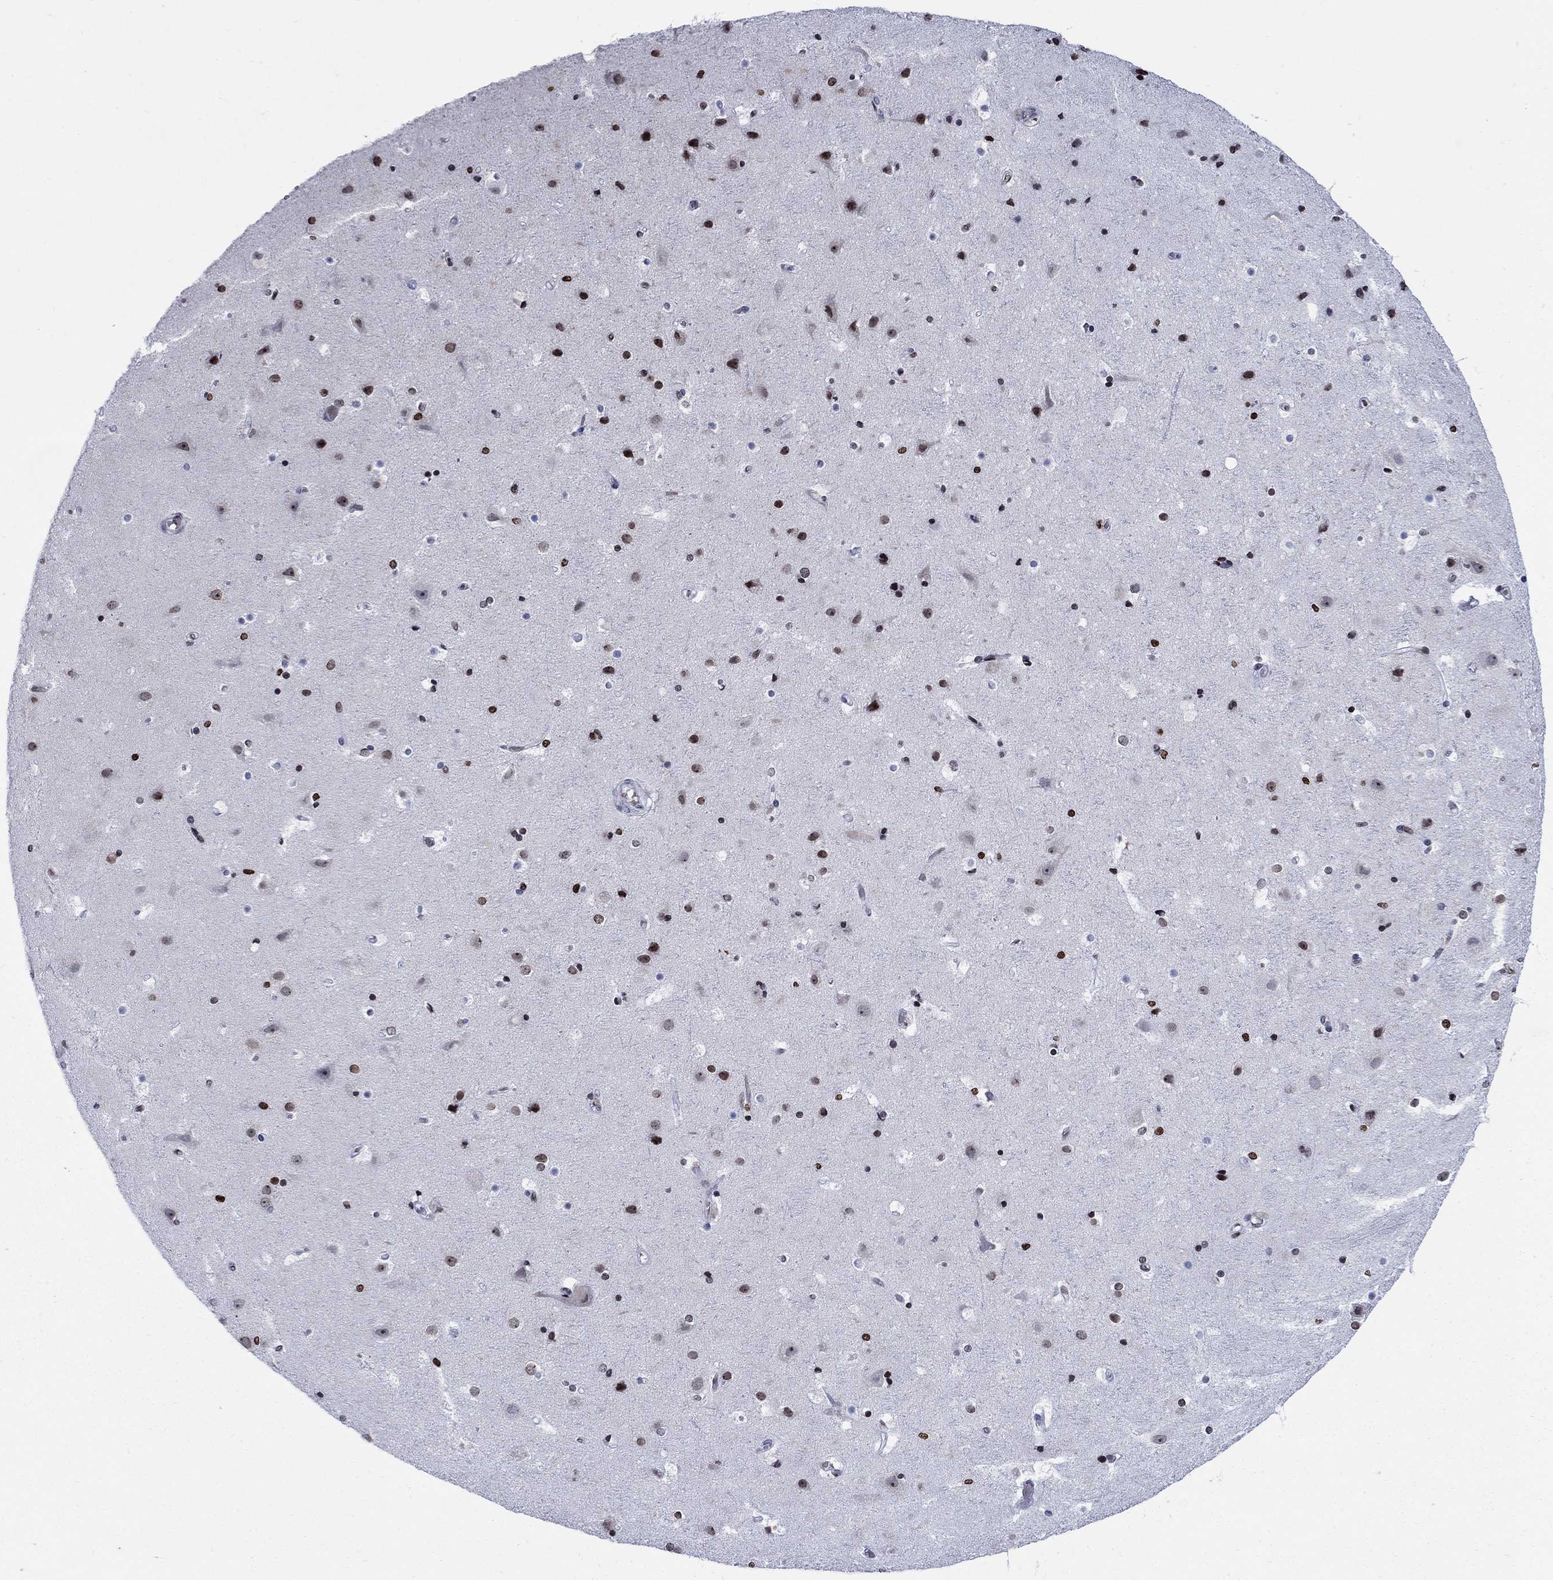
{"staining": {"intensity": "negative", "quantity": "none", "location": "none"}, "tissue": "cerebral cortex", "cell_type": "Endothelial cells", "image_type": "normal", "snomed": [{"axis": "morphology", "description": "Normal tissue, NOS"}, {"axis": "topography", "description": "Cerebral cortex"}], "caption": "IHC photomicrograph of unremarkable cerebral cortex stained for a protein (brown), which displays no staining in endothelial cells. (Stains: DAB (3,3'-diaminobenzidine) immunohistochemistry (IHC) with hematoxylin counter stain, Microscopy: brightfield microscopy at high magnification).", "gene": "HMGA1", "patient": {"sex": "female", "age": 52}}